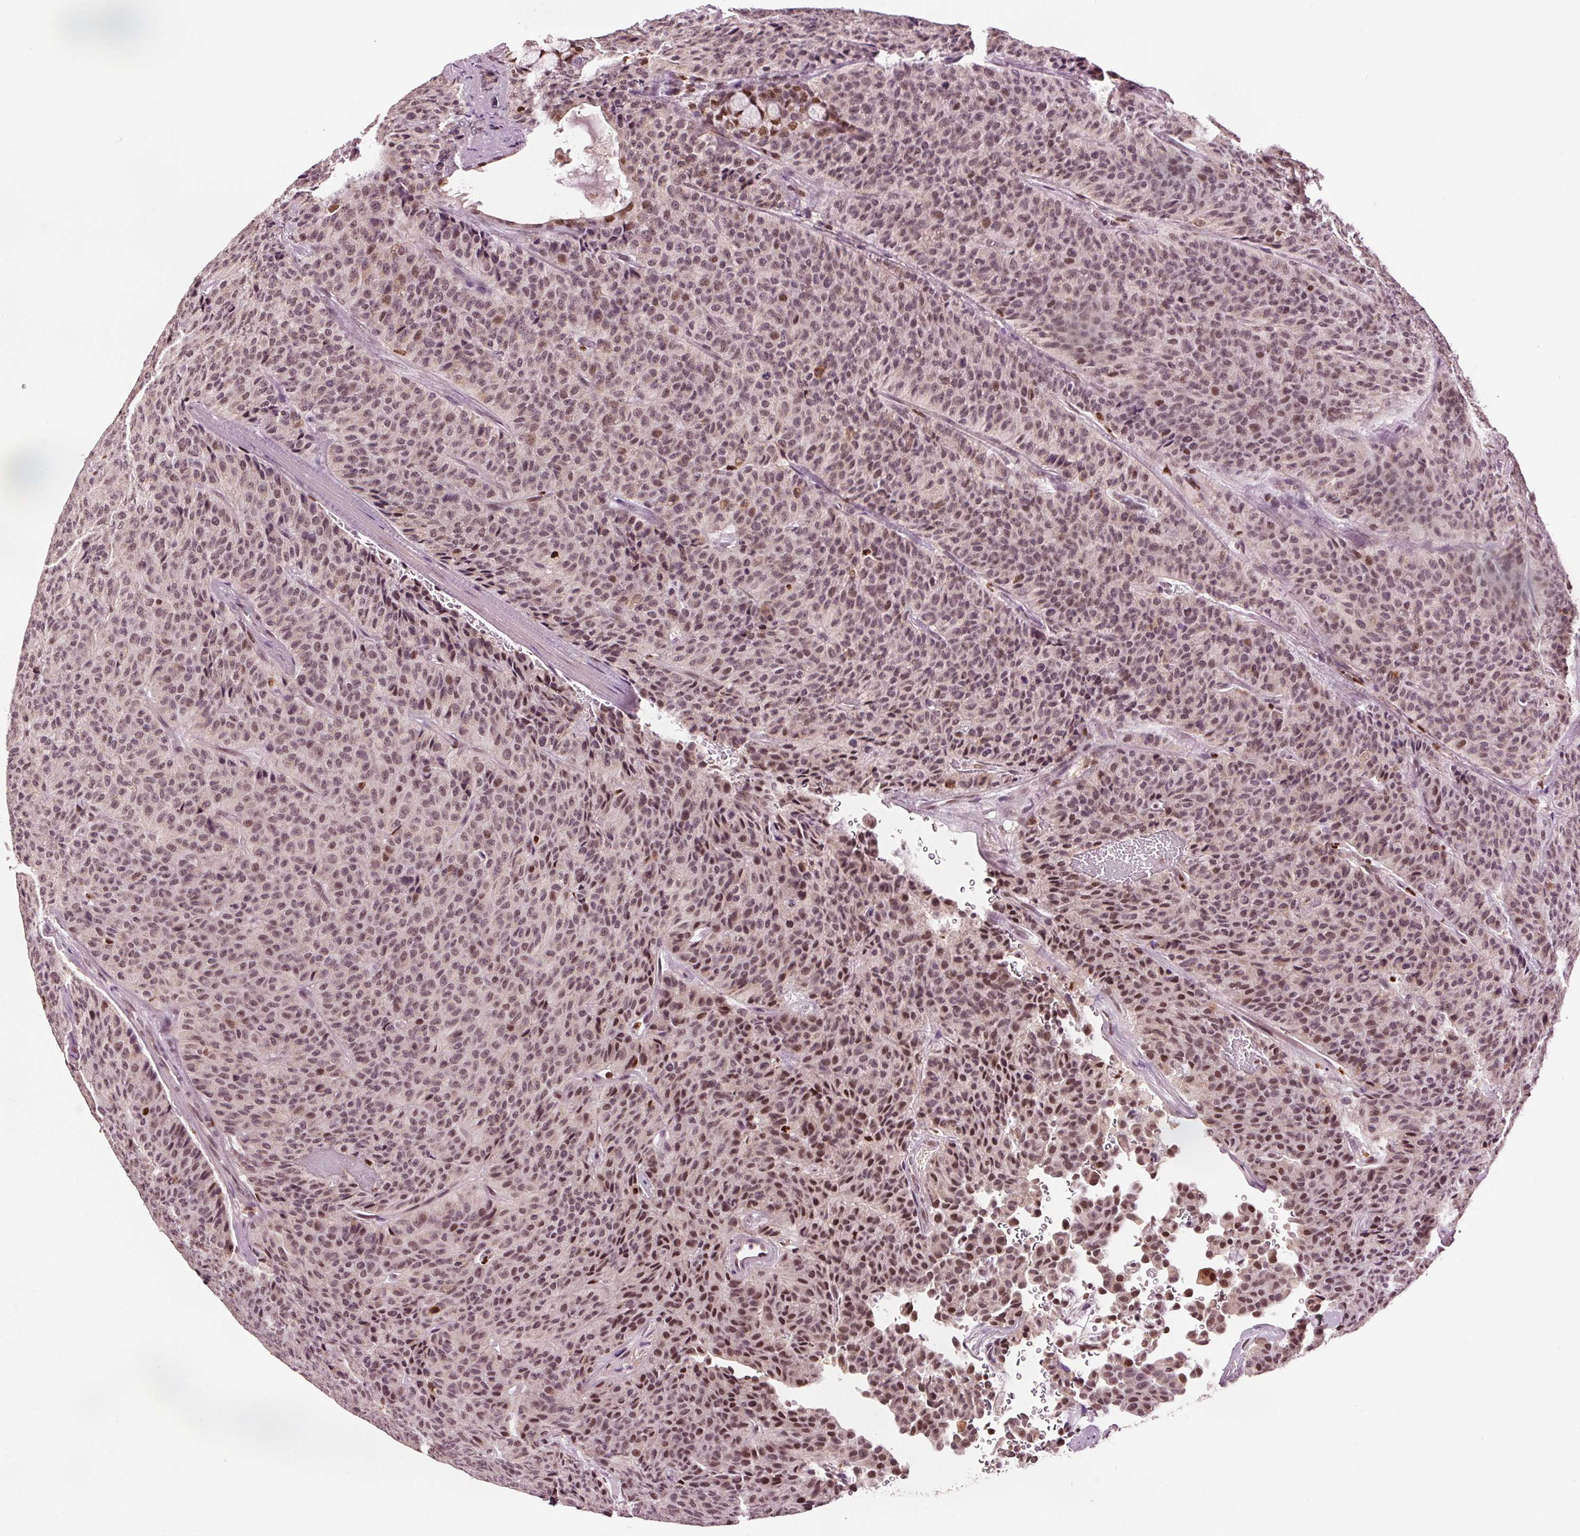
{"staining": {"intensity": "moderate", "quantity": "25%-75%", "location": "nuclear"}, "tissue": "carcinoid", "cell_type": "Tumor cells", "image_type": "cancer", "snomed": [{"axis": "morphology", "description": "Carcinoid, malignant, NOS"}, {"axis": "topography", "description": "Lung"}], "caption": "The image shows a brown stain indicating the presence of a protein in the nuclear of tumor cells in carcinoid. The protein of interest is stained brown, and the nuclei are stained in blue (DAB (3,3'-diaminobenzidine) IHC with brightfield microscopy, high magnification).", "gene": "DDX11", "patient": {"sex": "male", "age": 71}}